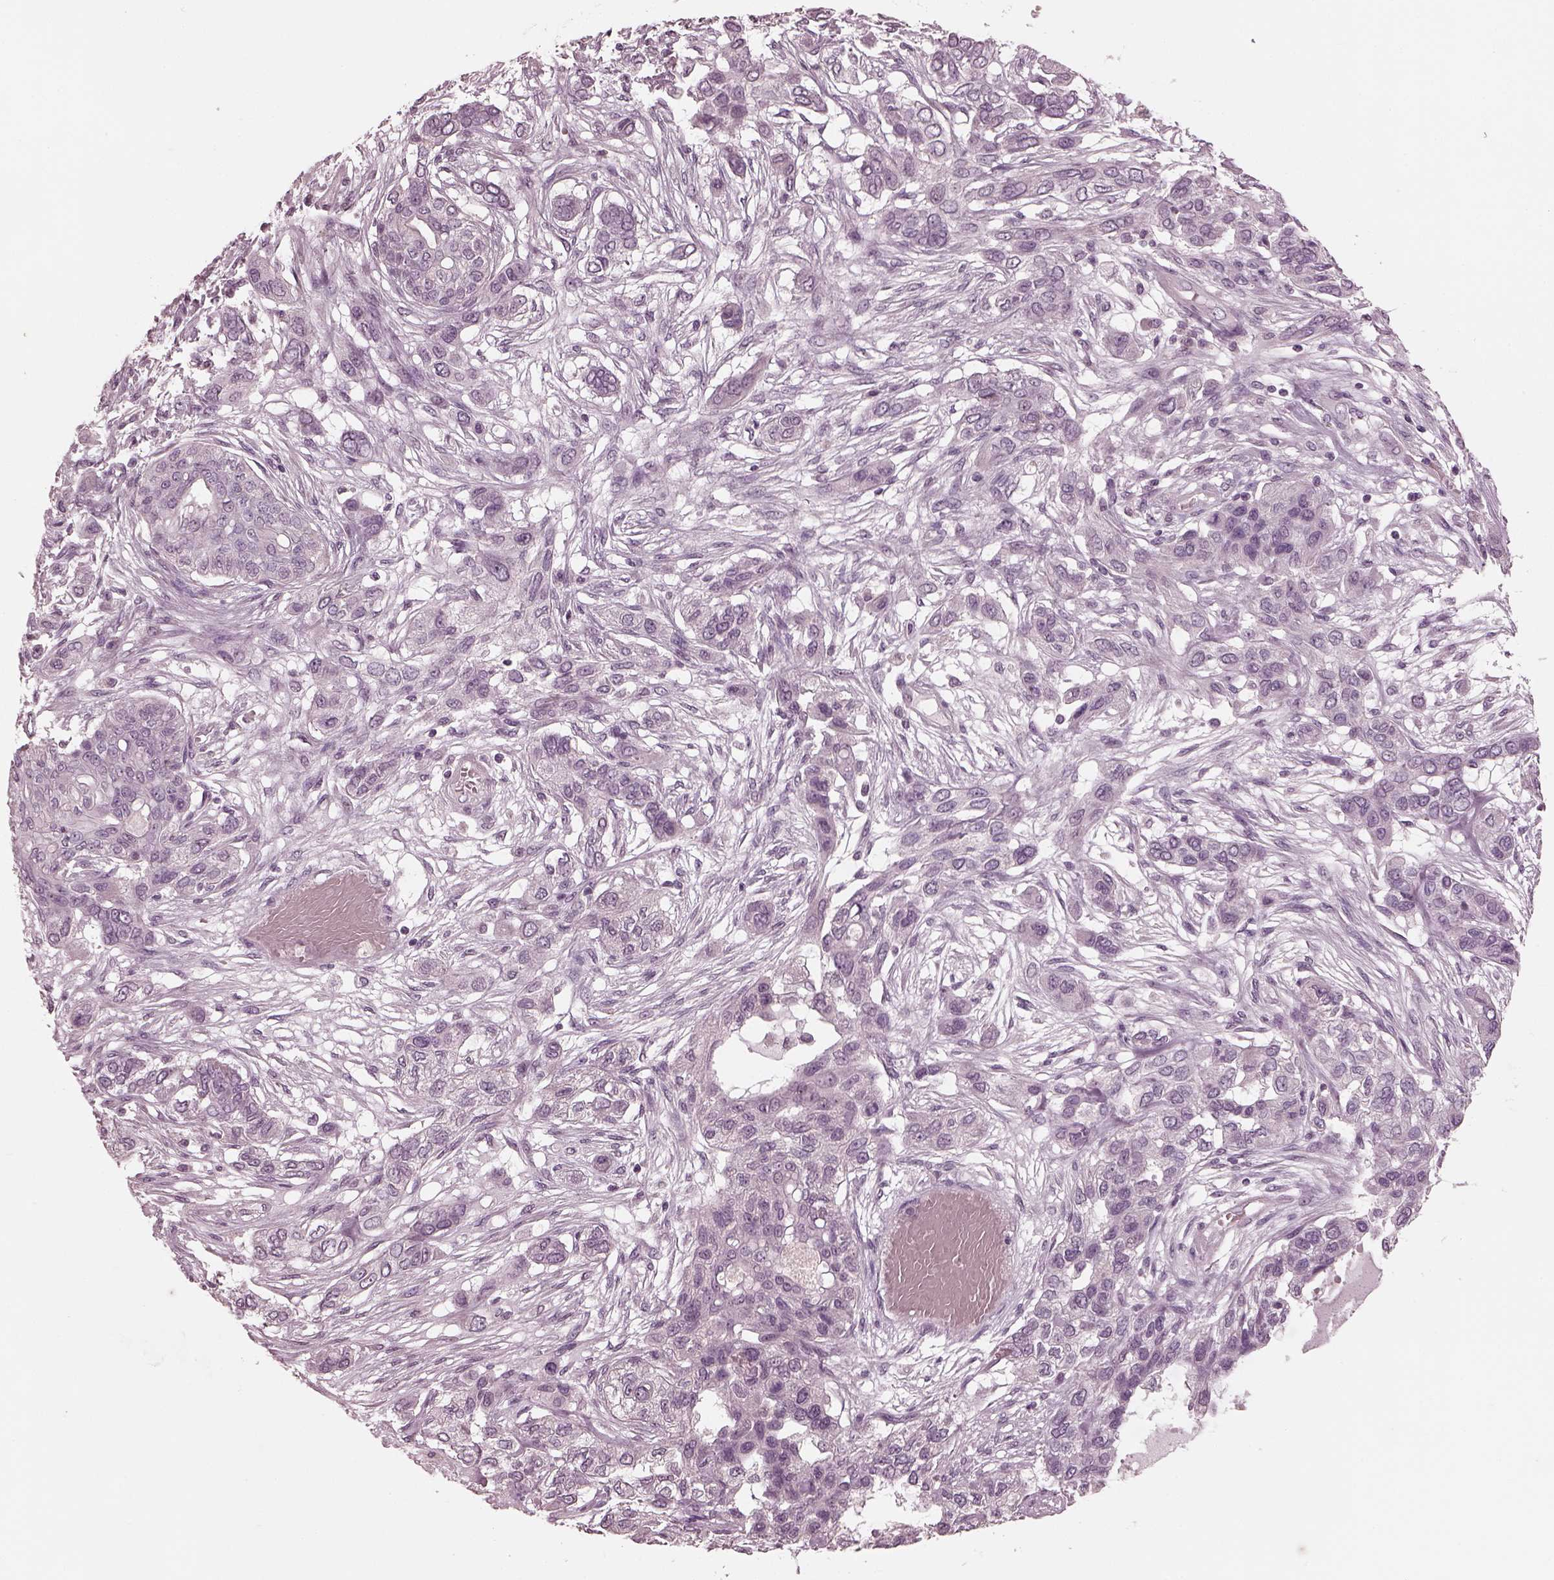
{"staining": {"intensity": "negative", "quantity": "none", "location": "none"}, "tissue": "lung cancer", "cell_type": "Tumor cells", "image_type": "cancer", "snomed": [{"axis": "morphology", "description": "Squamous cell carcinoma, NOS"}, {"axis": "topography", "description": "Lung"}], "caption": "High power microscopy image of an immunohistochemistry micrograph of lung cancer, revealing no significant staining in tumor cells.", "gene": "RCVRN", "patient": {"sex": "female", "age": 70}}